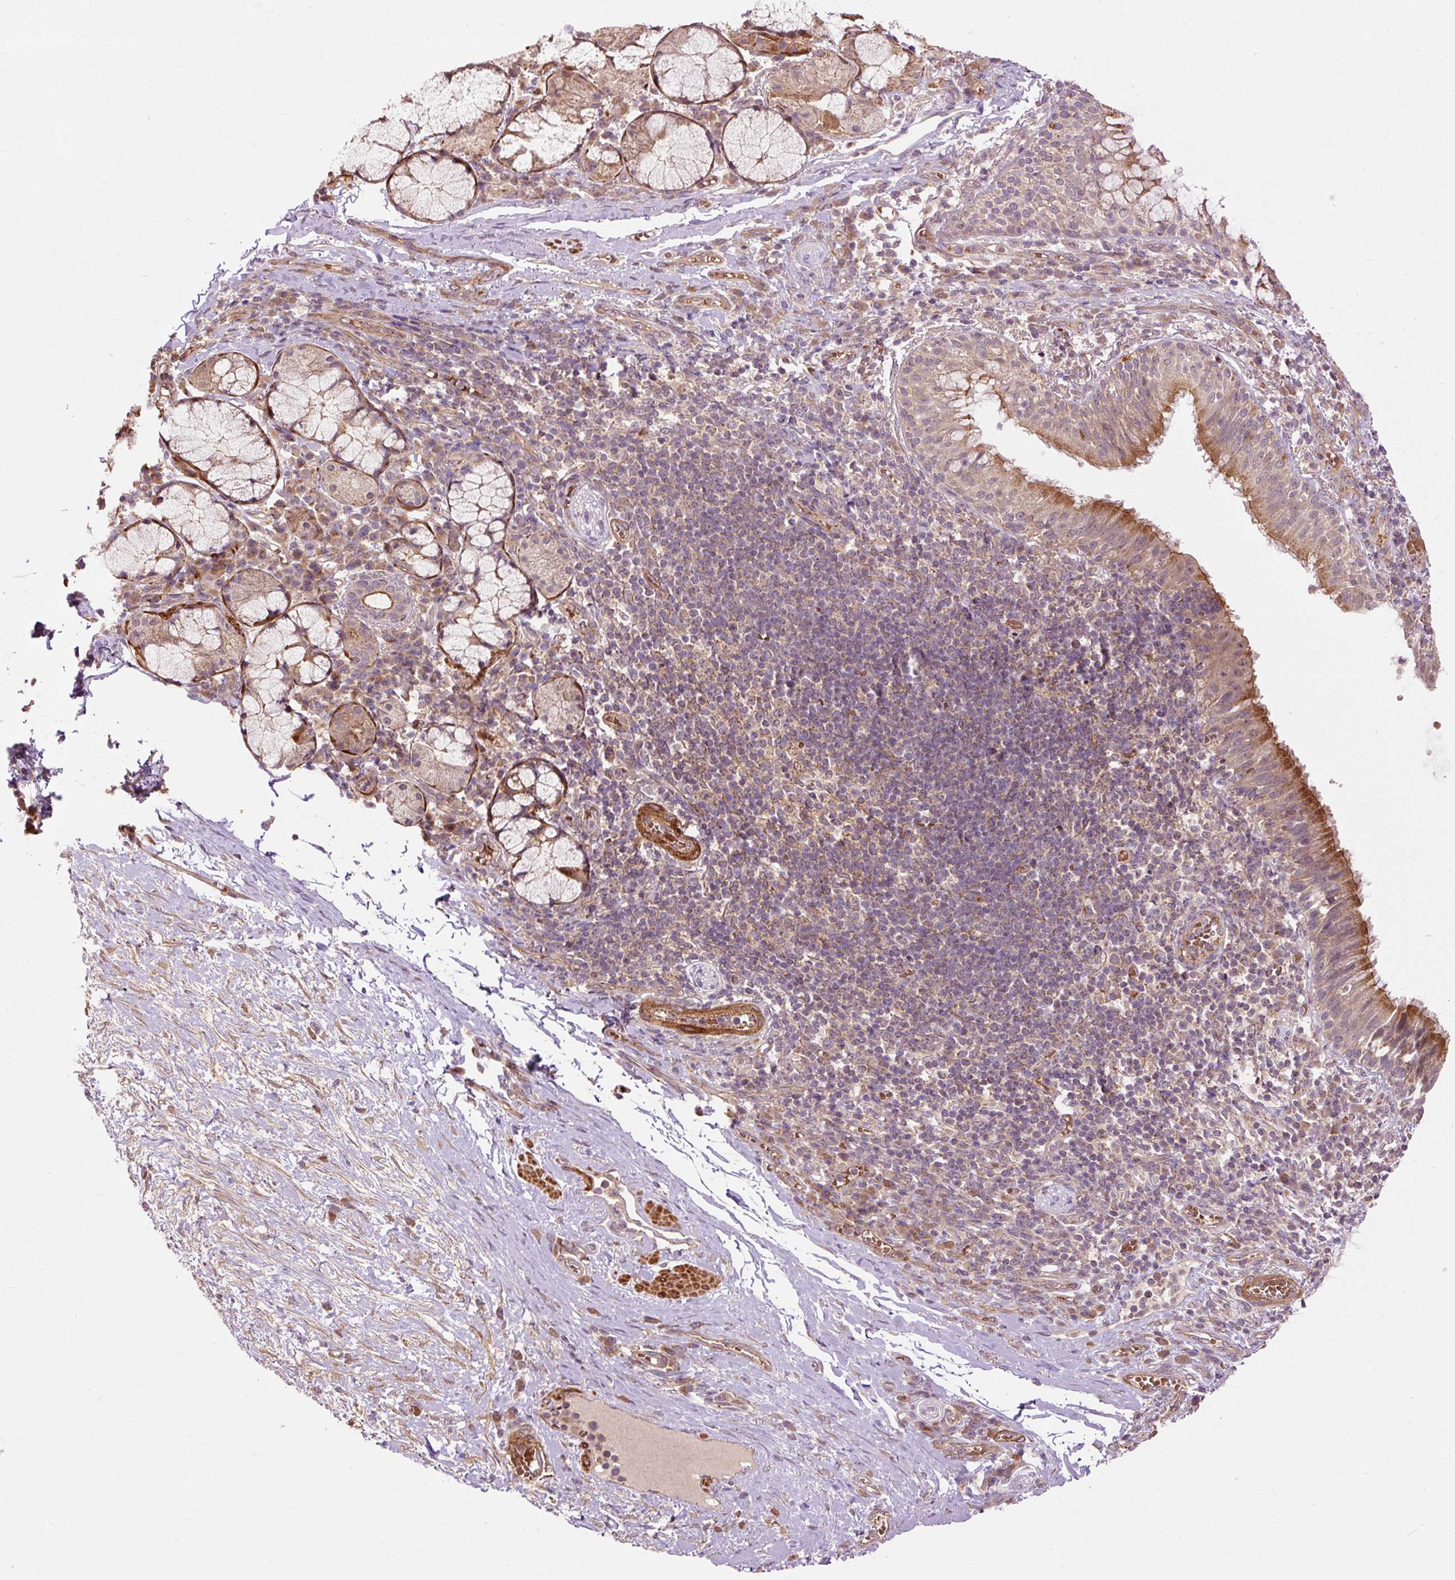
{"staining": {"intensity": "moderate", "quantity": "25%-75%", "location": "cytoplasmic/membranous"}, "tissue": "bronchus", "cell_type": "Respiratory epithelial cells", "image_type": "normal", "snomed": [{"axis": "morphology", "description": "Normal tissue, NOS"}, {"axis": "topography", "description": "Cartilage tissue"}, {"axis": "topography", "description": "Bronchus"}], "caption": "Protein staining of benign bronchus reveals moderate cytoplasmic/membranous staining in approximately 25%-75% of respiratory epithelial cells.", "gene": "RIPOR3", "patient": {"sex": "male", "age": 56}}